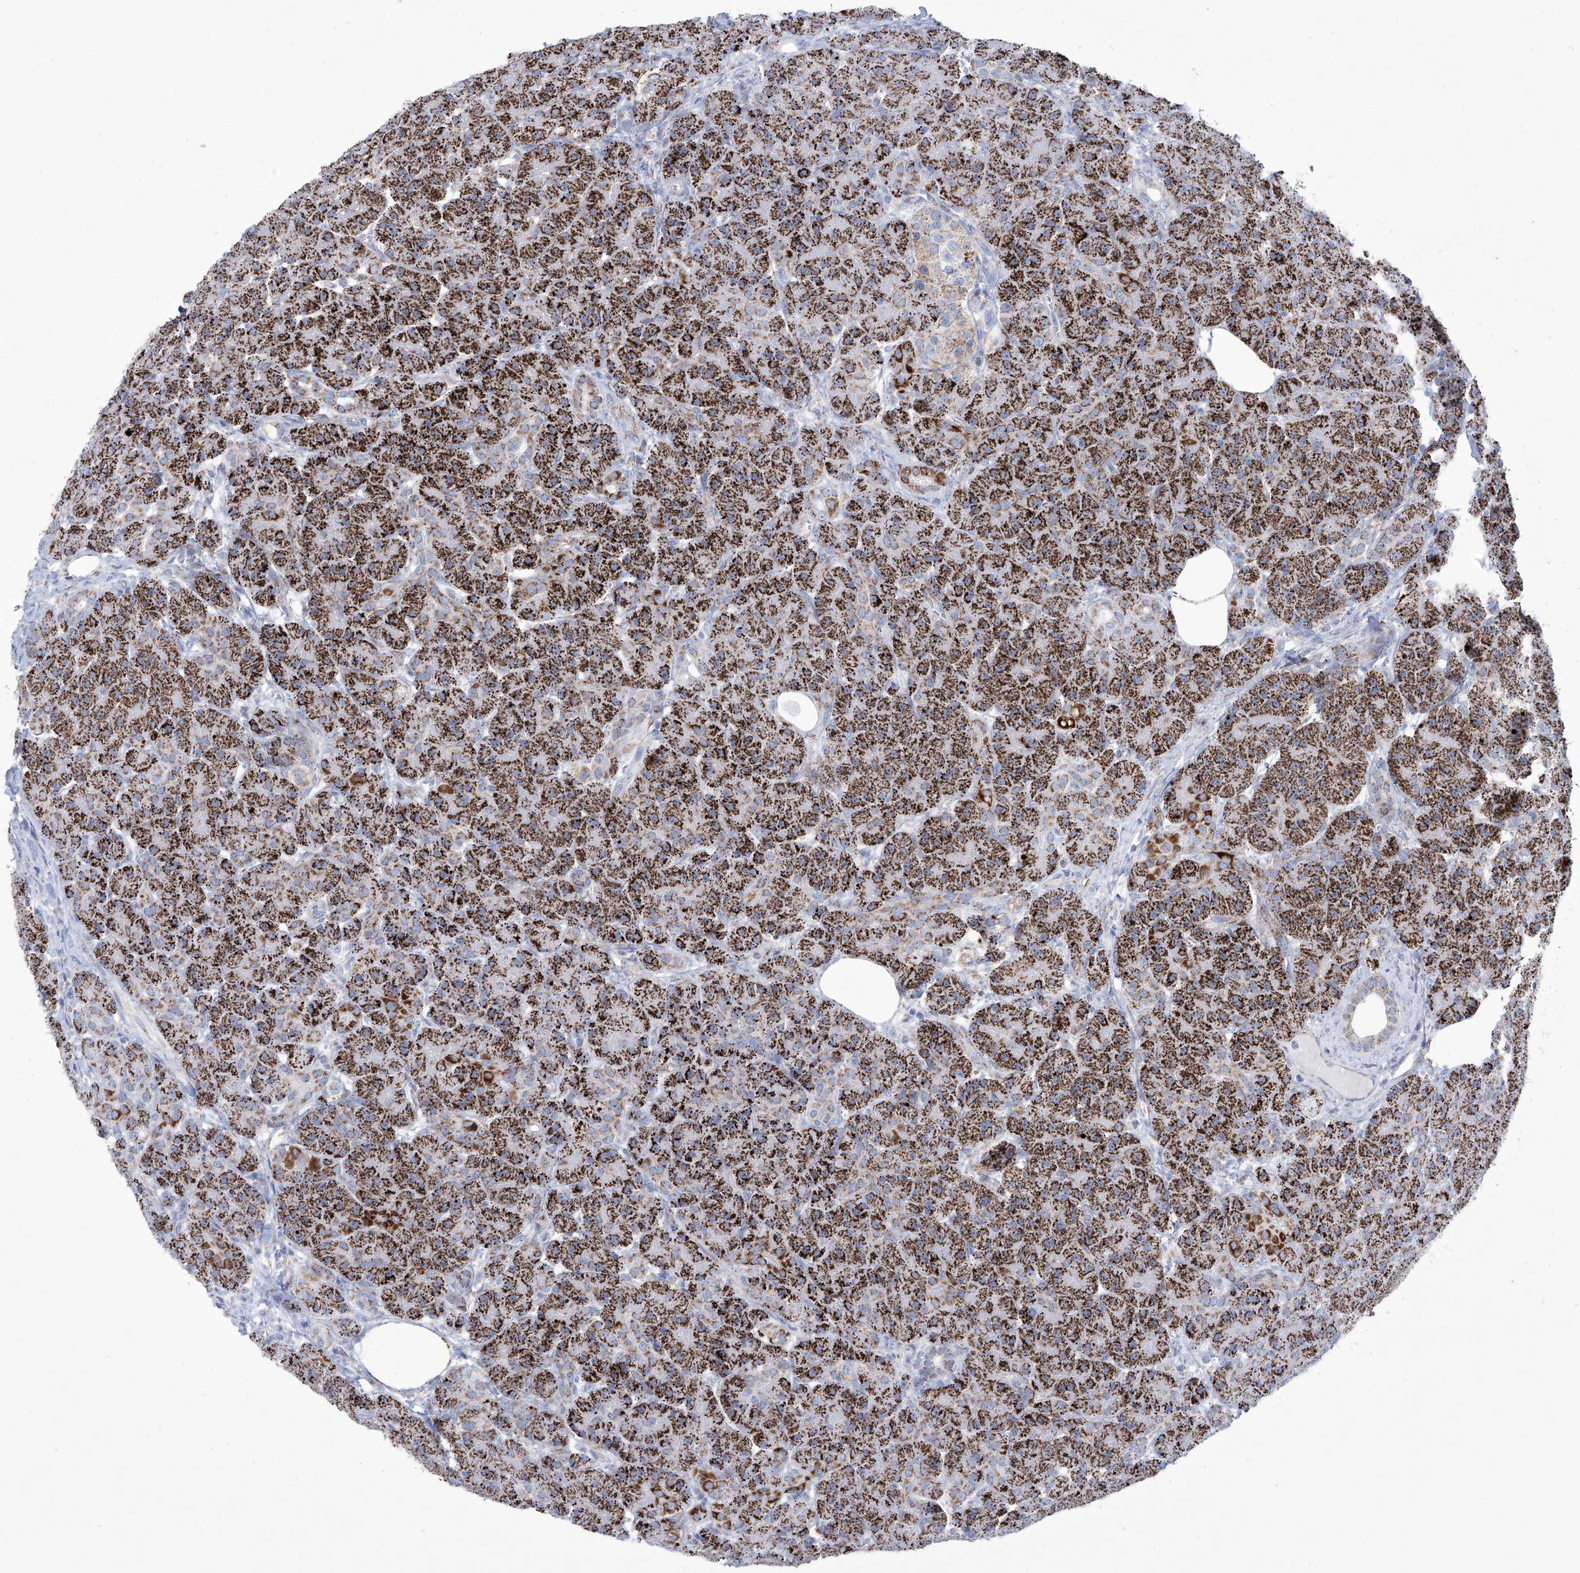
{"staining": {"intensity": "strong", "quantity": ">75%", "location": "cytoplasmic/membranous"}, "tissue": "pancreas", "cell_type": "Exocrine glandular cells", "image_type": "normal", "snomed": [{"axis": "morphology", "description": "Normal tissue, NOS"}, {"axis": "topography", "description": "Pancreas"}], "caption": "Pancreas stained for a protein (brown) demonstrates strong cytoplasmic/membranous positive expression in about >75% of exocrine glandular cells.", "gene": "ALDH6A1", "patient": {"sex": "male", "age": 63}}